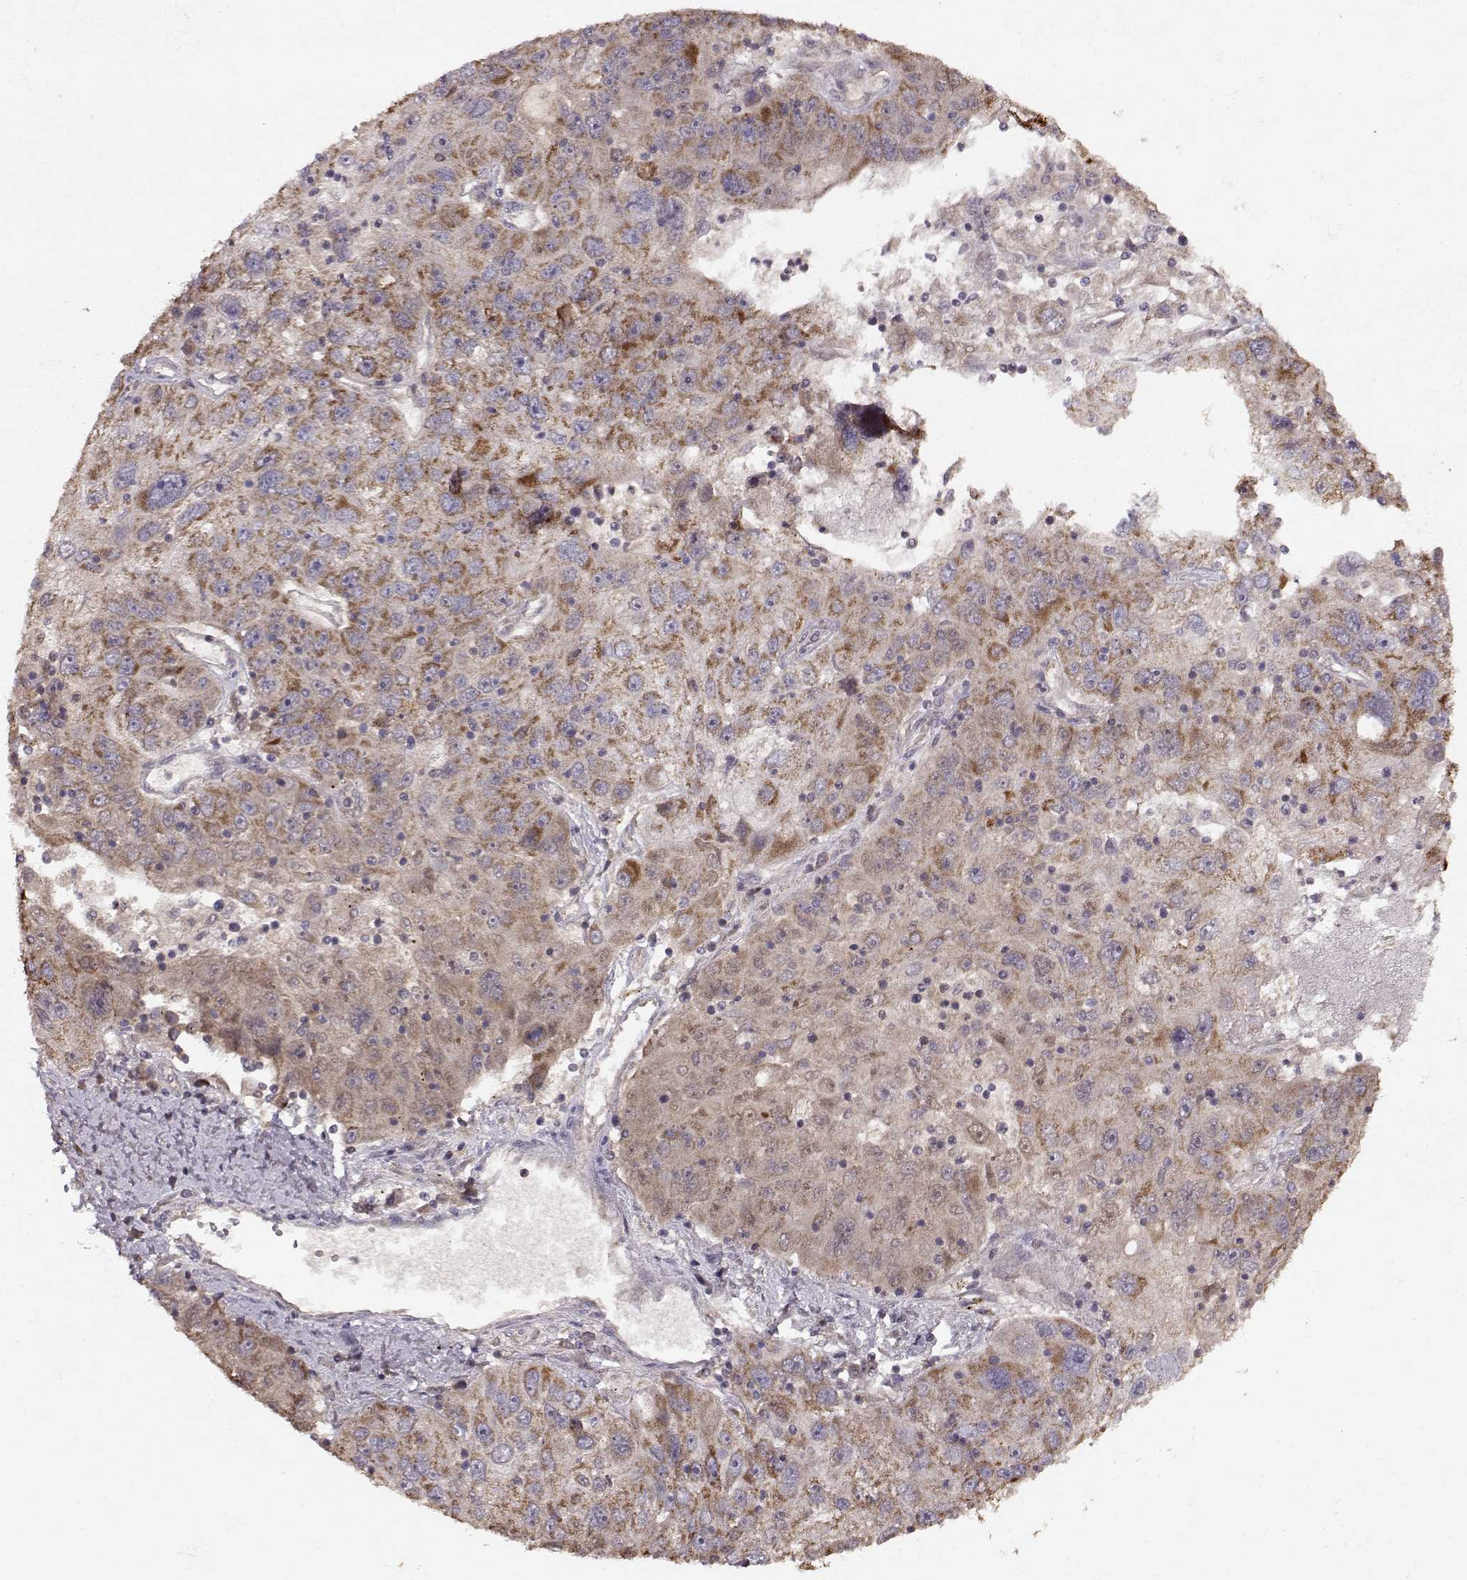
{"staining": {"intensity": "strong", "quantity": ">75%", "location": "cytoplasmic/membranous"}, "tissue": "stomach cancer", "cell_type": "Tumor cells", "image_type": "cancer", "snomed": [{"axis": "morphology", "description": "Adenocarcinoma, NOS"}, {"axis": "topography", "description": "Stomach"}], "caption": "Immunohistochemistry histopathology image of neoplastic tissue: stomach cancer (adenocarcinoma) stained using IHC demonstrates high levels of strong protein expression localized specifically in the cytoplasmic/membranous of tumor cells, appearing as a cytoplasmic/membranous brown color.", "gene": "CMTM3", "patient": {"sex": "male", "age": 56}}